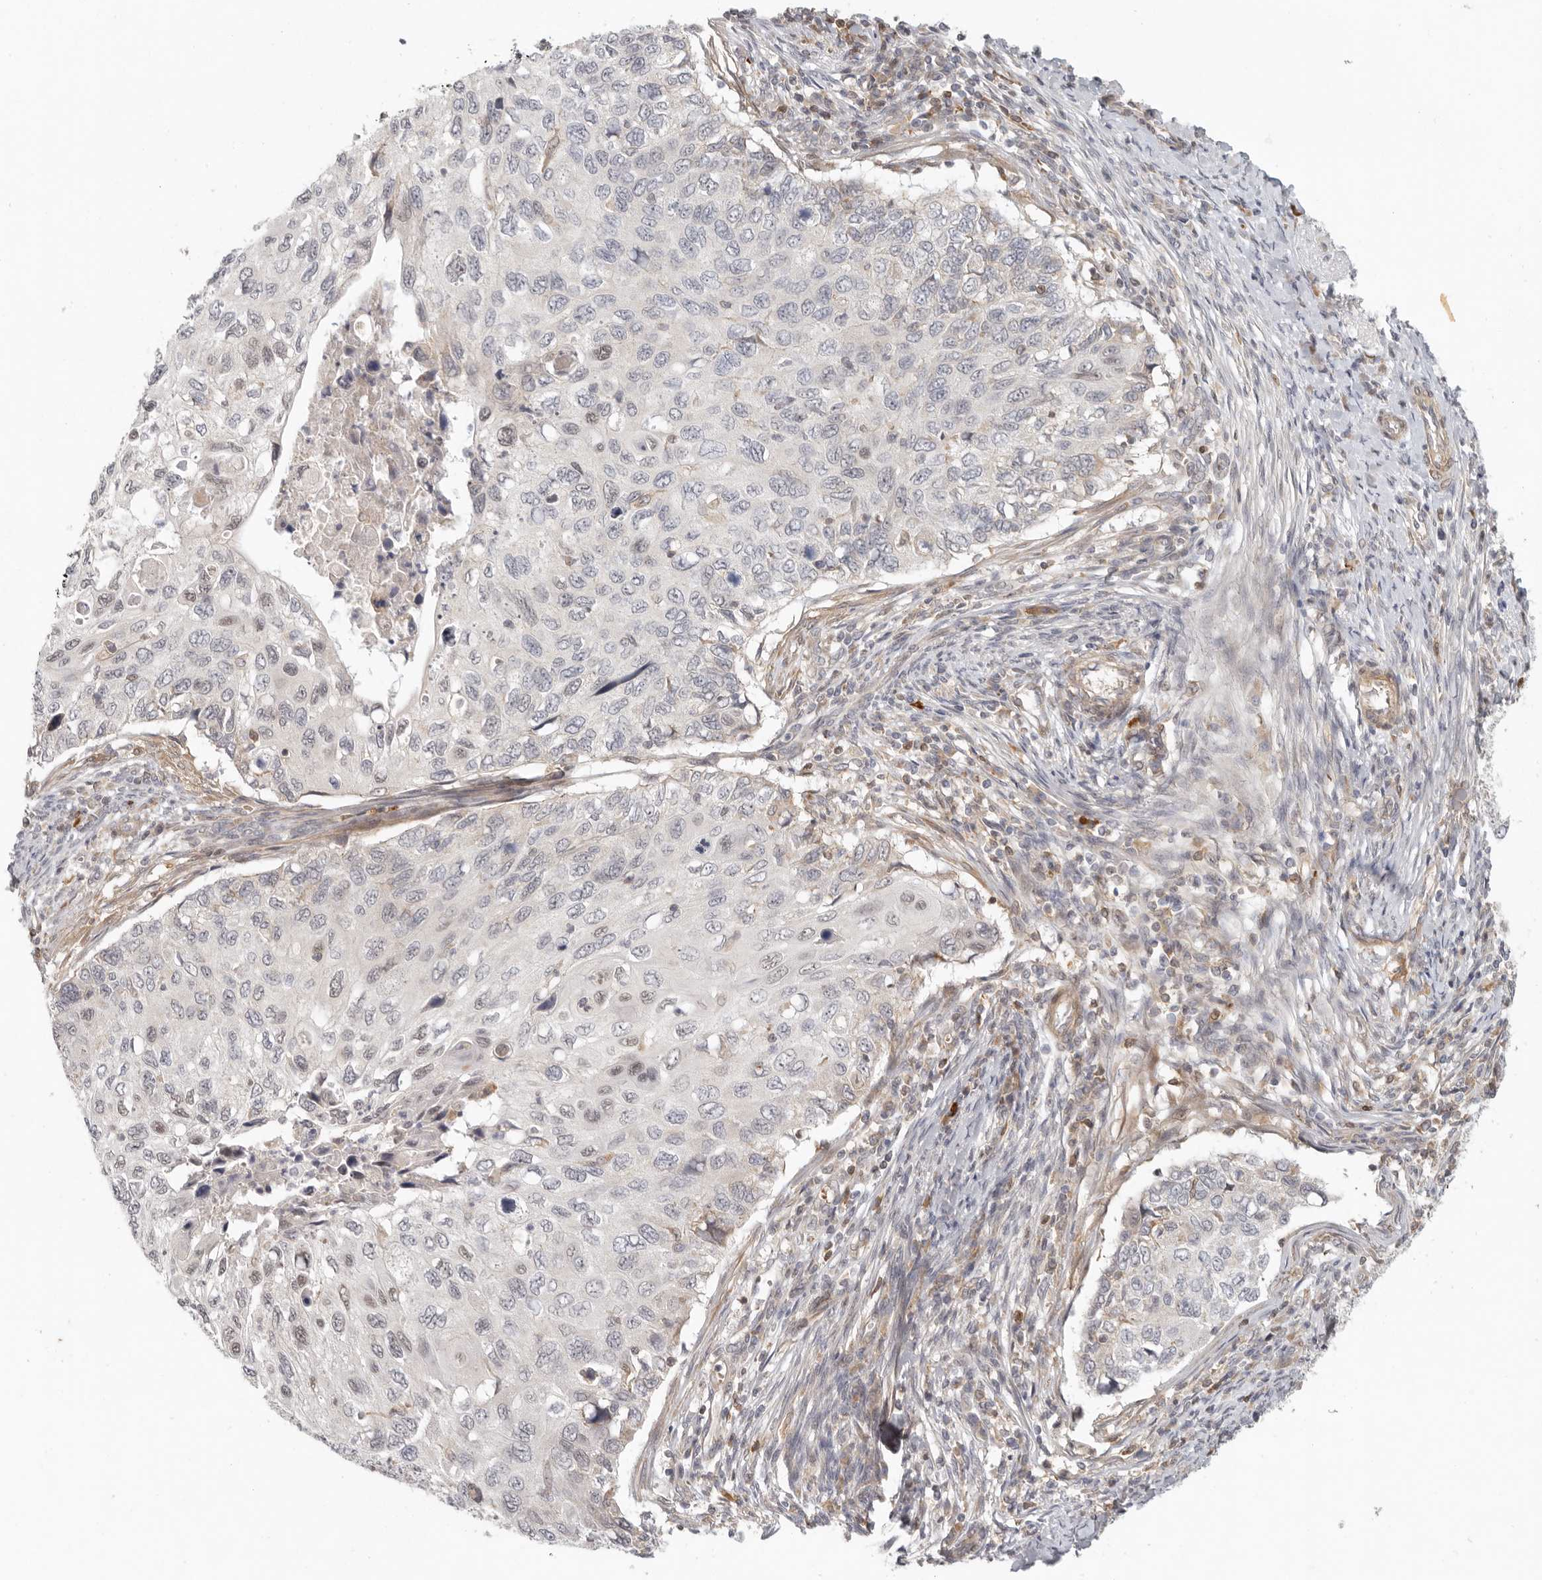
{"staining": {"intensity": "weak", "quantity": "<25%", "location": "nuclear"}, "tissue": "cervical cancer", "cell_type": "Tumor cells", "image_type": "cancer", "snomed": [{"axis": "morphology", "description": "Squamous cell carcinoma, NOS"}, {"axis": "topography", "description": "Cervix"}], "caption": "High power microscopy photomicrograph of an immunohistochemistry micrograph of cervical squamous cell carcinoma, revealing no significant expression in tumor cells.", "gene": "AHDC1", "patient": {"sex": "female", "age": 70}}